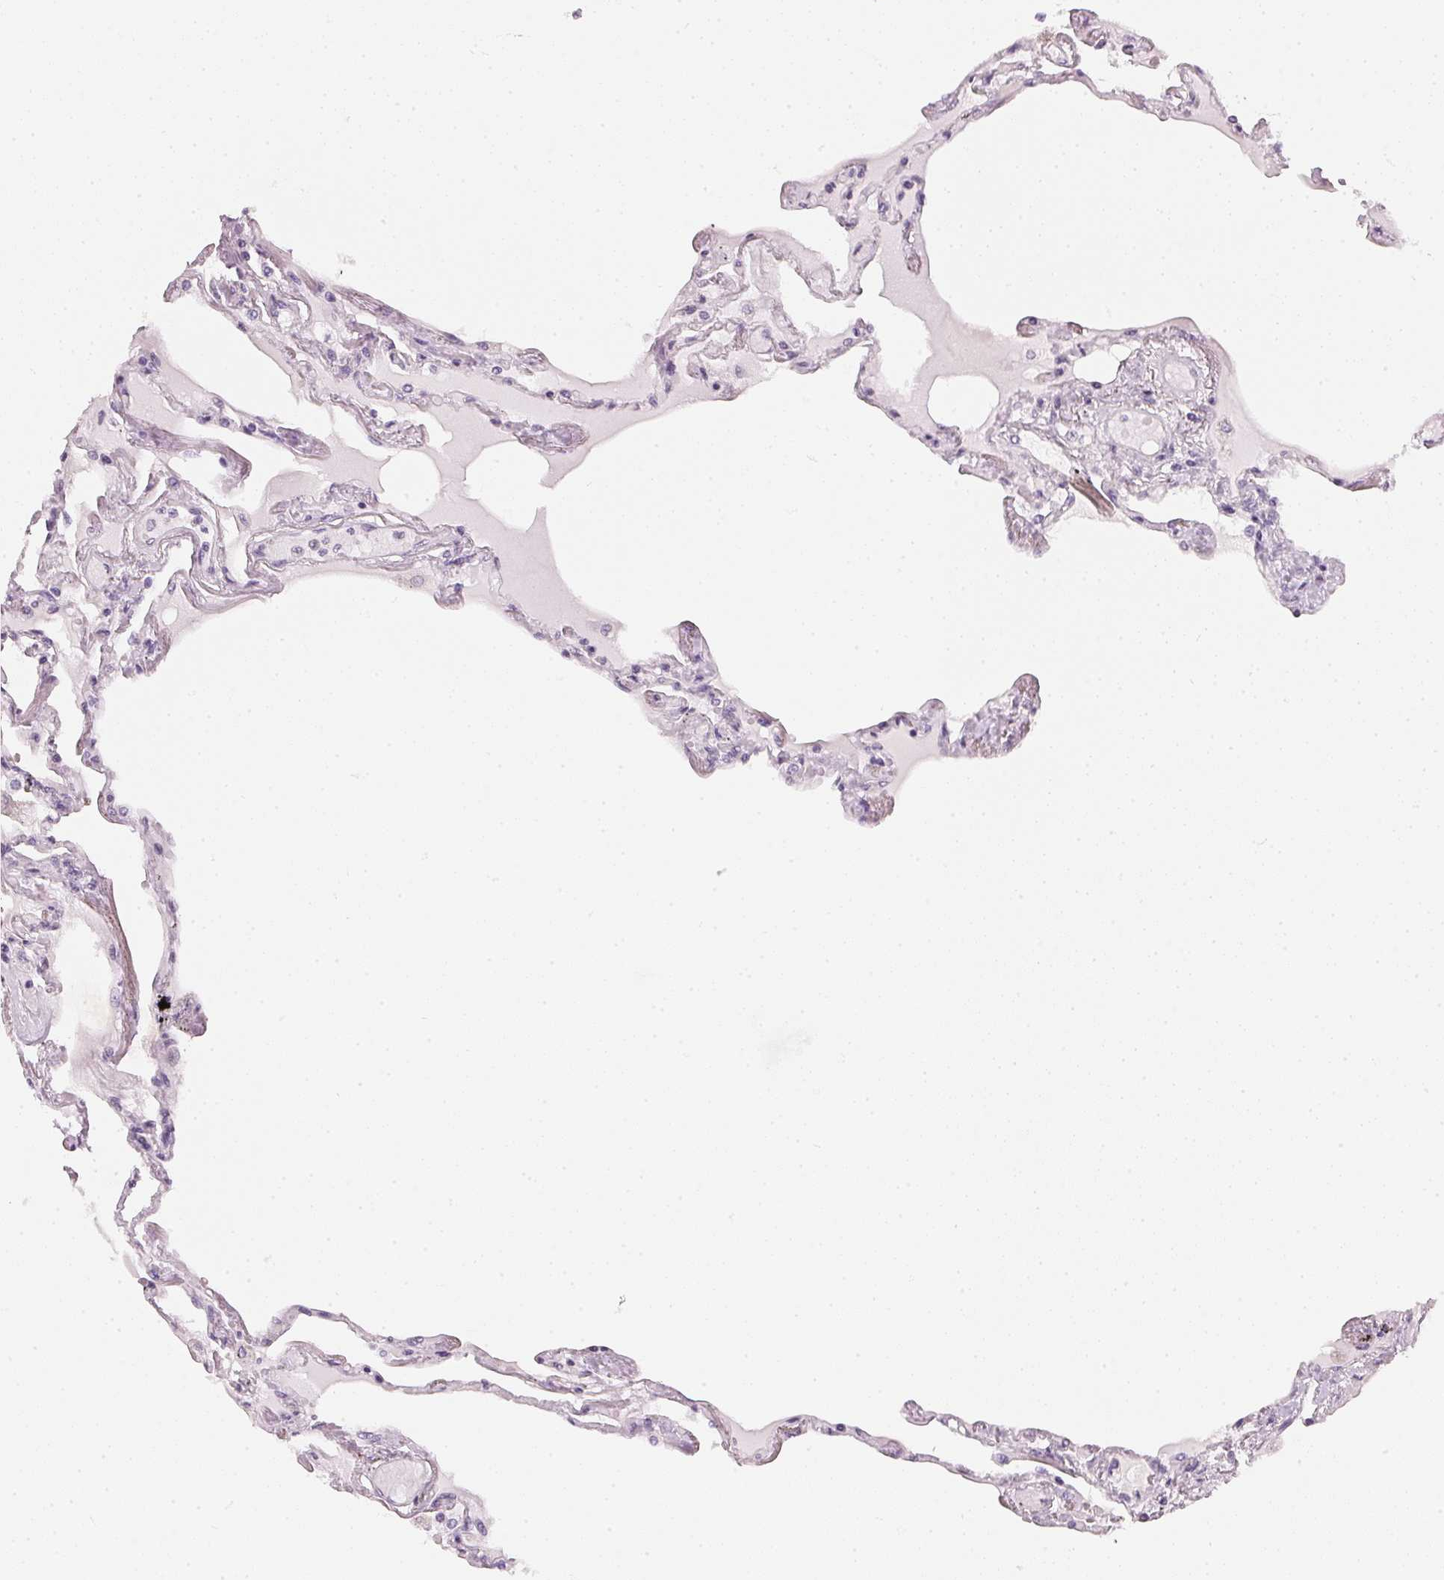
{"staining": {"intensity": "negative", "quantity": "none", "location": "none"}, "tissue": "lung", "cell_type": "Alveolar cells", "image_type": "normal", "snomed": [{"axis": "morphology", "description": "Normal tissue, NOS"}, {"axis": "morphology", "description": "Adenocarcinoma, NOS"}, {"axis": "topography", "description": "Cartilage tissue"}, {"axis": "topography", "description": "Lung"}], "caption": "An immunohistochemistry (IHC) photomicrograph of unremarkable lung is shown. There is no staining in alveolar cells of lung. (Brightfield microscopy of DAB immunohistochemistry at high magnification).", "gene": "CHST4", "patient": {"sex": "female", "age": 67}}